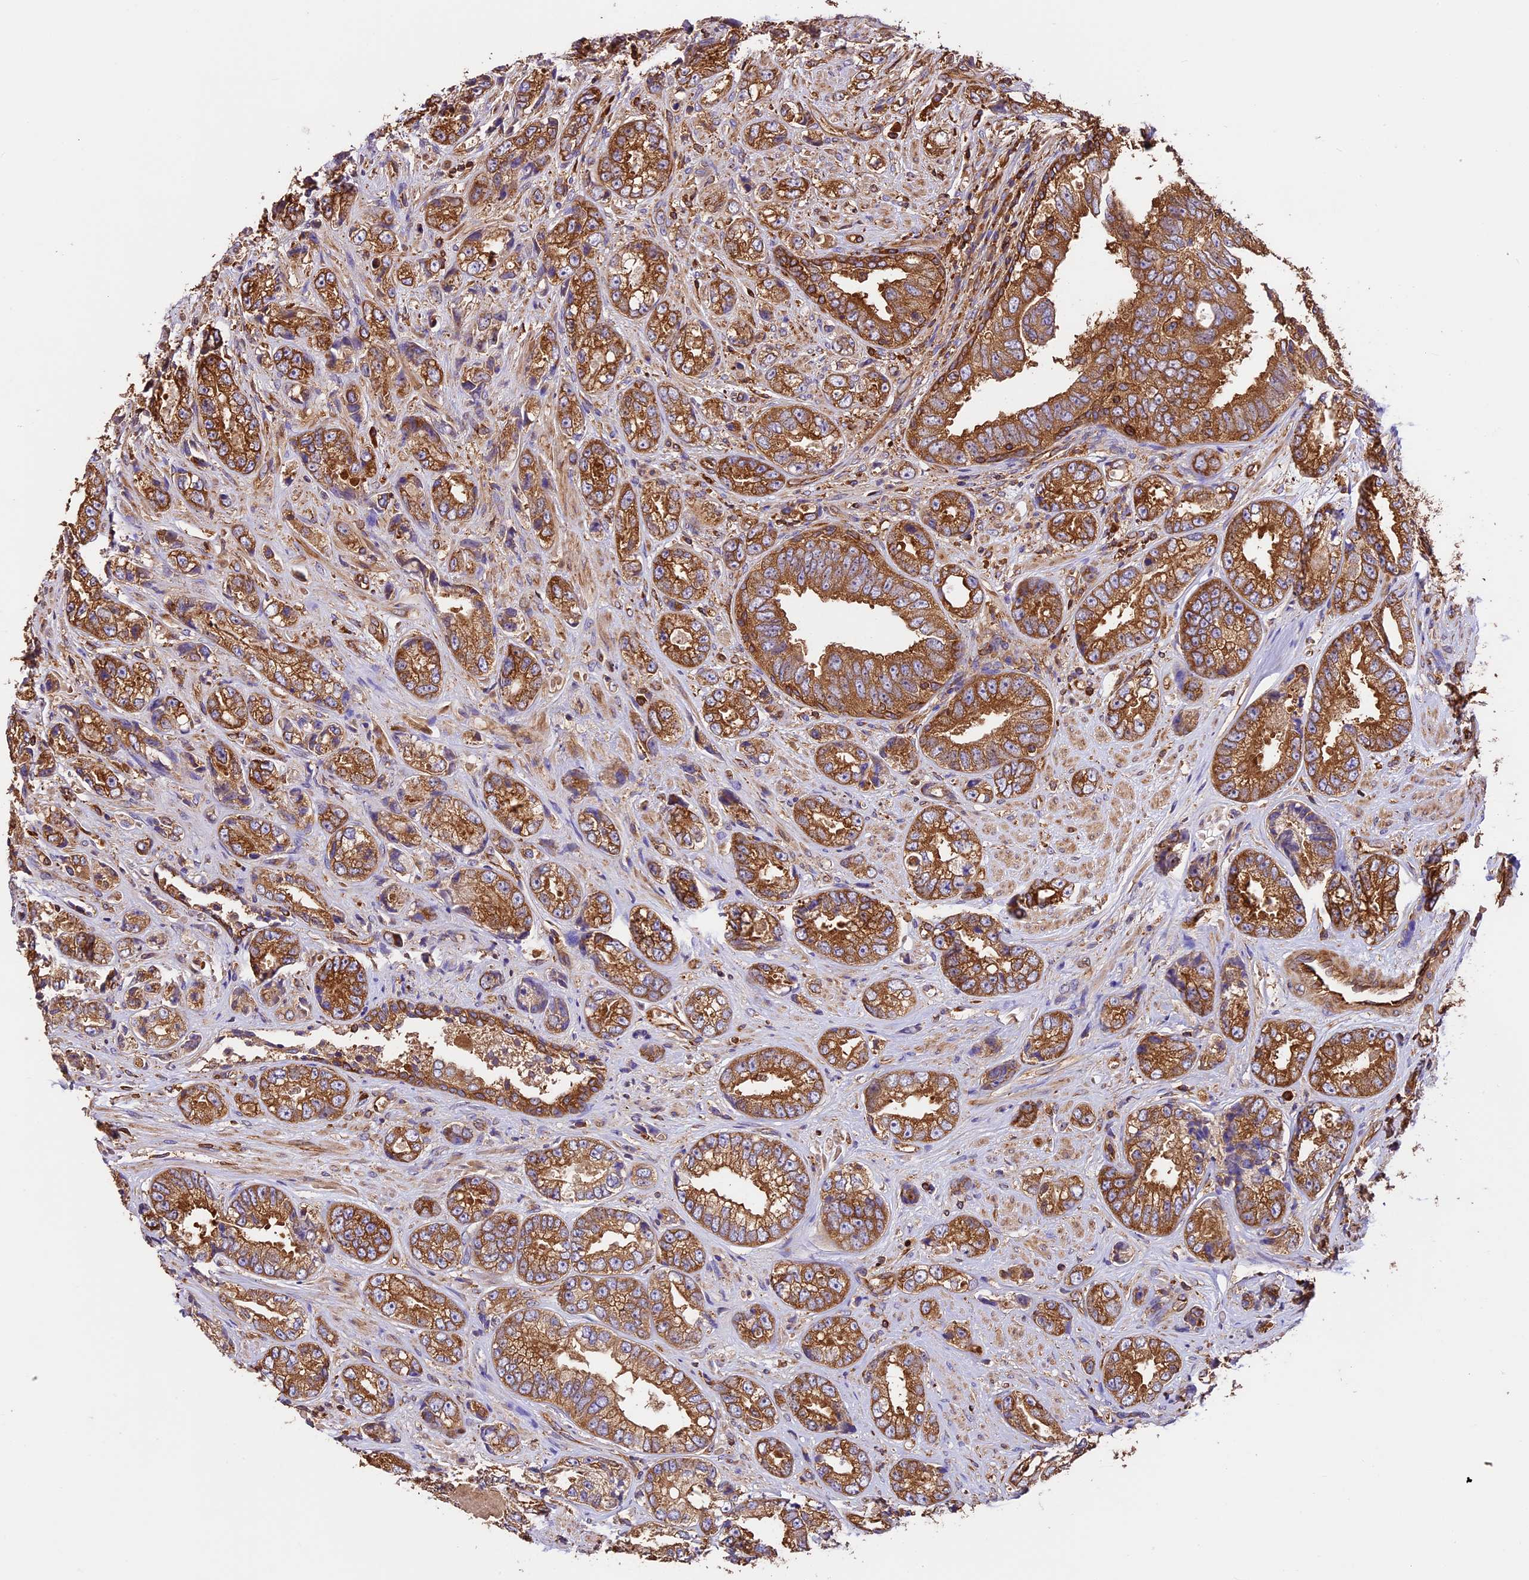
{"staining": {"intensity": "strong", "quantity": ">75%", "location": "cytoplasmic/membranous"}, "tissue": "prostate cancer", "cell_type": "Tumor cells", "image_type": "cancer", "snomed": [{"axis": "morphology", "description": "Adenocarcinoma, High grade"}, {"axis": "topography", "description": "Prostate"}], "caption": "High-magnification brightfield microscopy of high-grade adenocarcinoma (prostate) stained with DAB (3,3'-diaminobenzidine) (brown) and counterstained with hematoxylin (blue). tumor cells exhibit strong cytoplasmic/membranous staining is appreciated in approximately>75% of cells. (DAB (3,3'-diaminobenzidine) IHC, brown staining for protein, blue staining for nuclei).", "gene": "KARS1", "patient": {"sex": "male", "age": 61}}